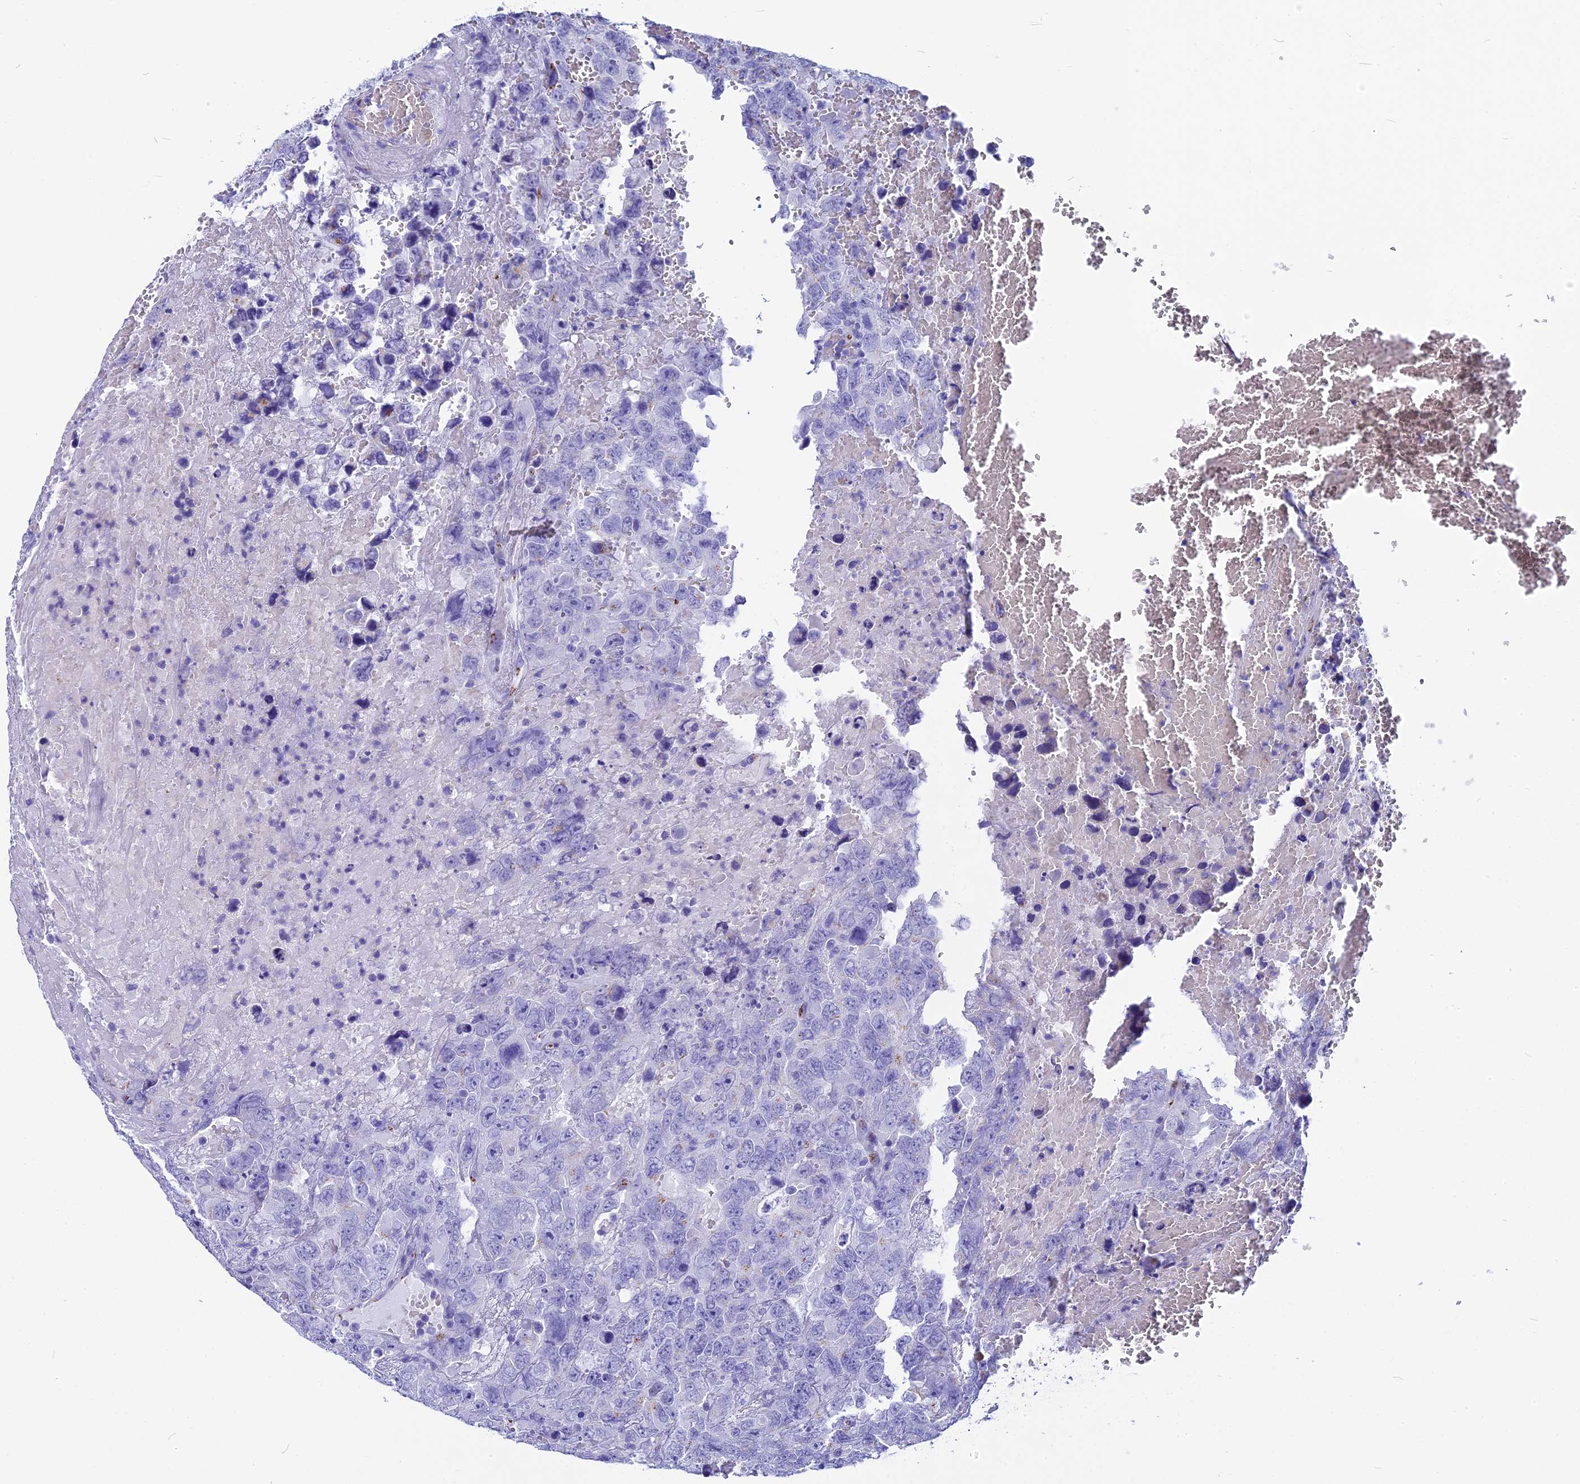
{"staining": {"intensity": "negative", "quantity": "none", "location": "none"}, "tissue": "testis cancer", "cell_type": "Tumor cells", "image_type": "cancer", "snomed": [{"axis": "morphology", "description": "Carcinoma, Embryonal, NOS"}, {"axis": "topography", "description": "Testis"}], "caption": "Immunohistochemical staining of embryonal carcinoma (testis) exhibits no significant expression in tumor cells.", "gene": "AP3B2", "patient": {"sex": "male", "age": 45}}